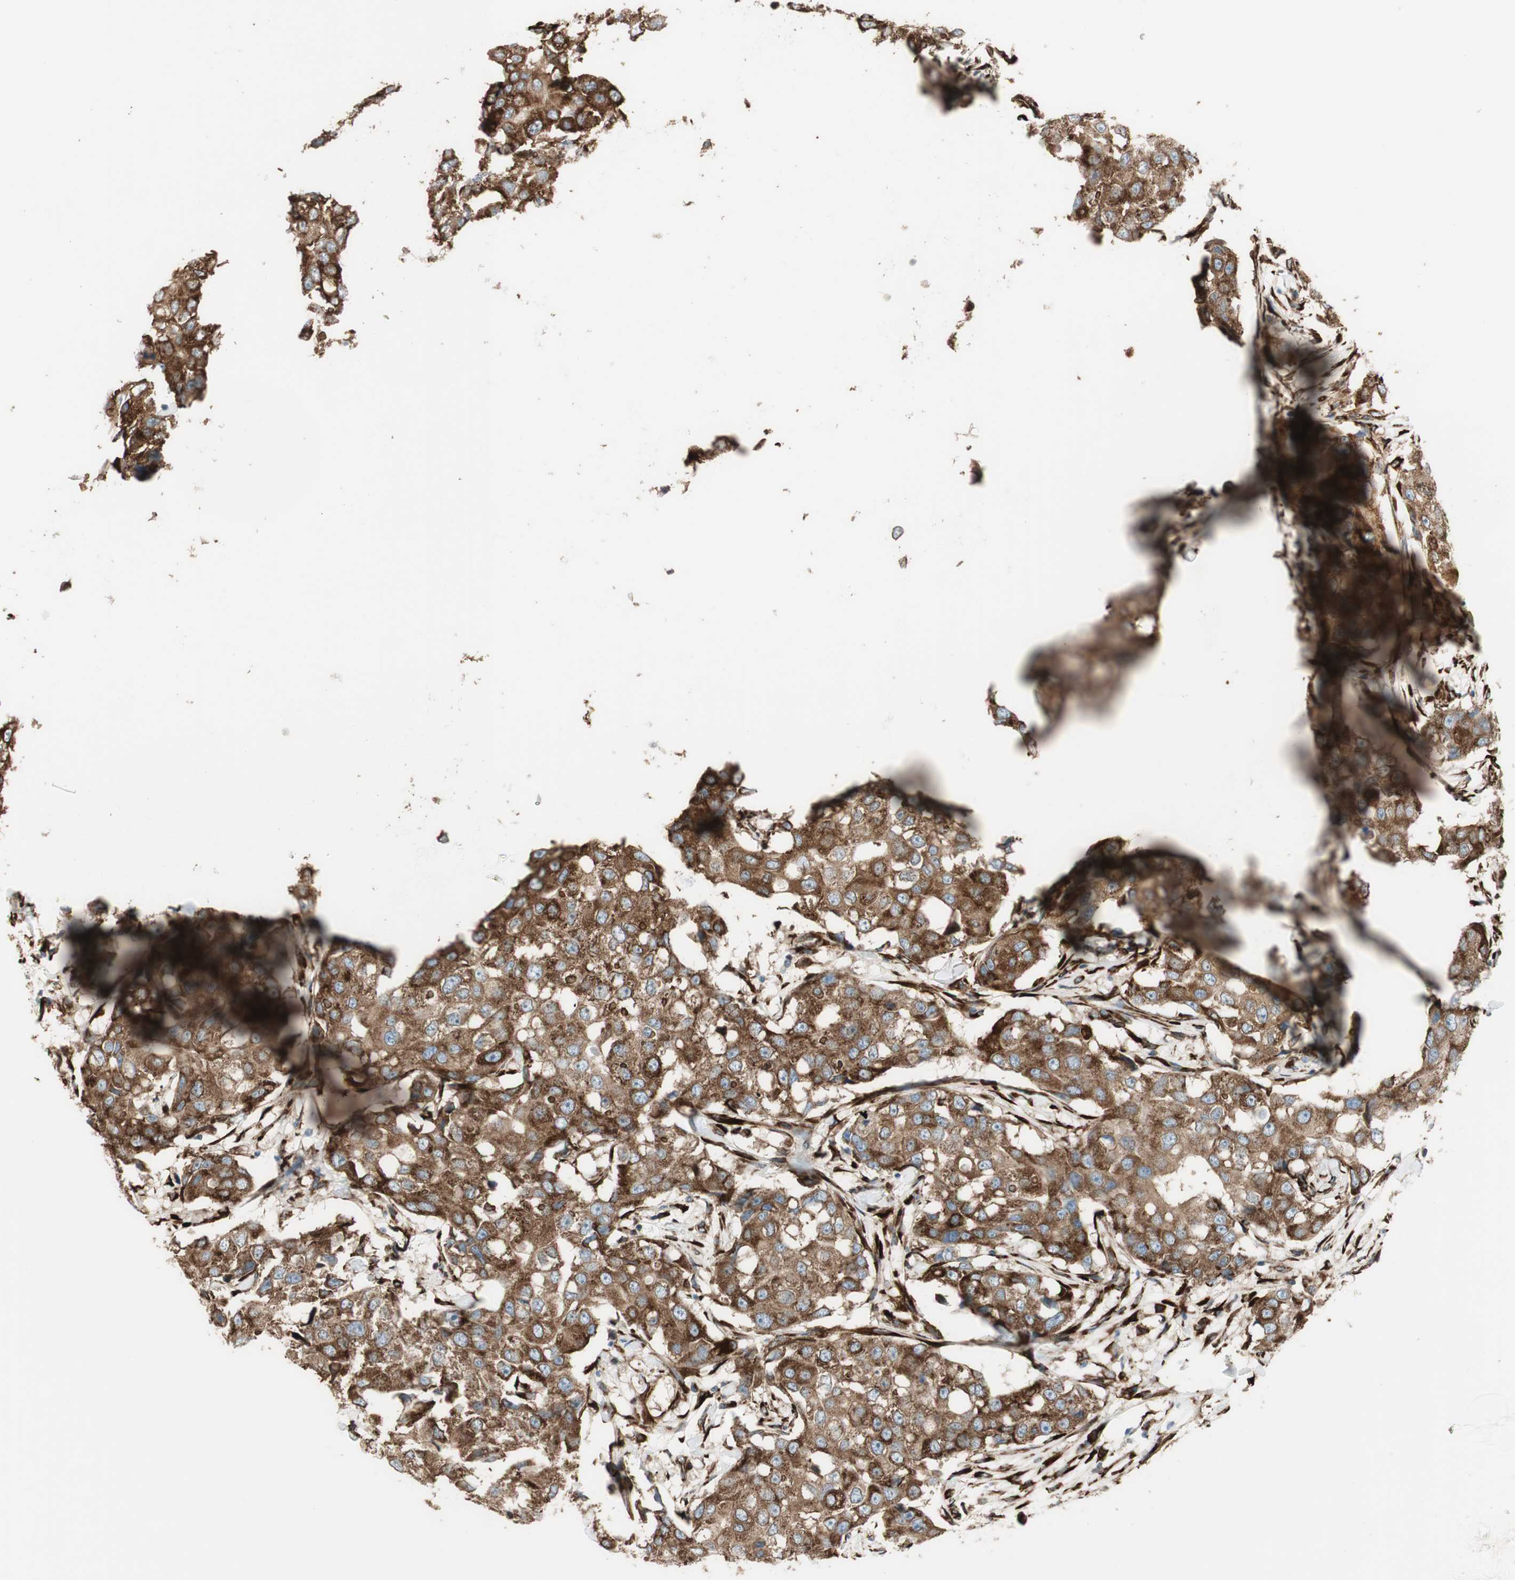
{"staining": {"intensity": "strong", "quantity": ">75%", "location": "cytoplasmic/membranous"}, "tissue": "breast cancer", "cell_type": "Tumor cells", "image_type": "cancer", "snomed": [{"axis": "morphology", "description": "Duct carcinoma"}, {"axis": "topography", "description": "Breast"}], "caption": "Human breast invasive ductal carcinoma stained with a brown dye reveals strong cytoplasmic/membranous positive expression in about >75% of tumor cells.", "gene": "RRBP1", "patient": {"sex": "female", "age": 27}}